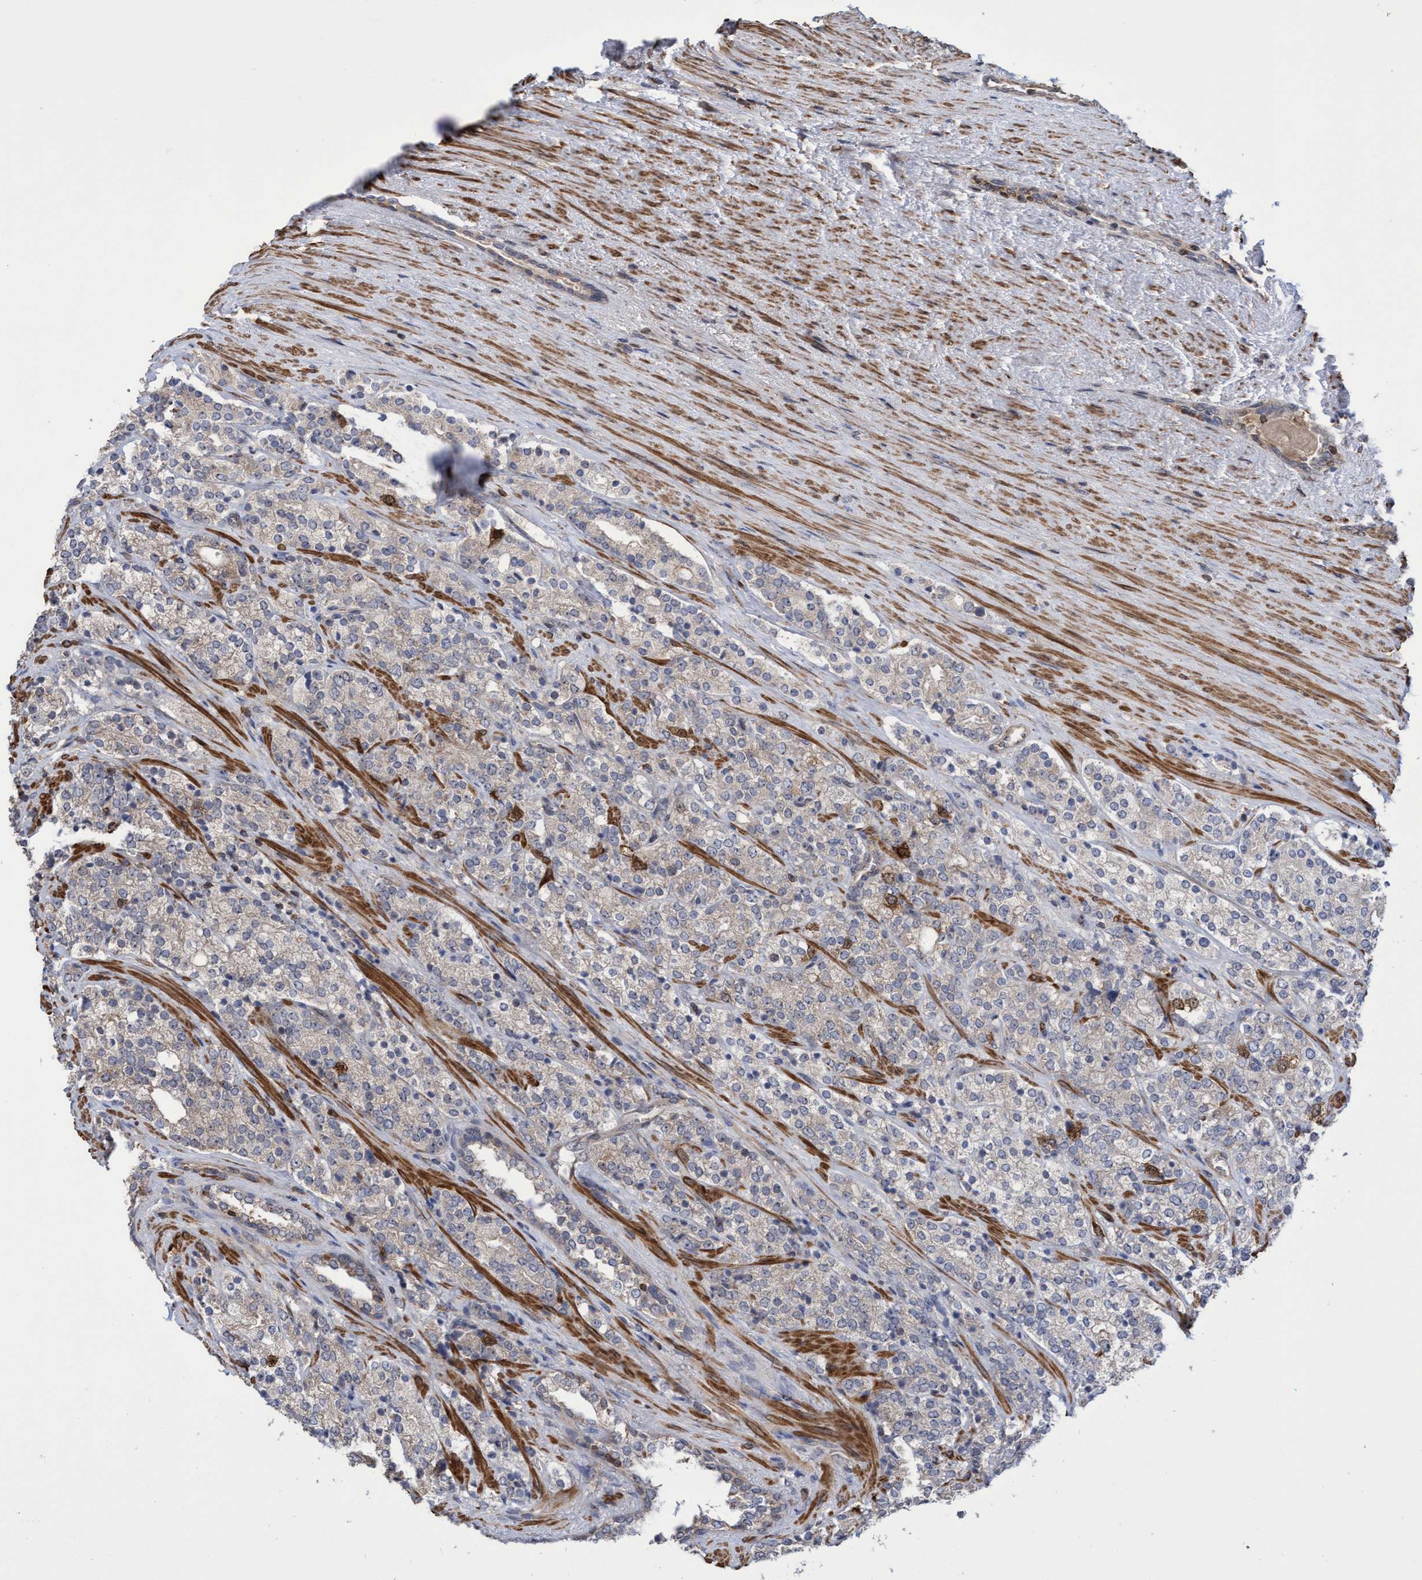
{"staining": {"intensity": "weak", "quantity": "<25%", "location": "cytoplasmic/membranous,nuclear"}, "tissue": "prostate cancer", "cell_type": "Tumor cells", "image_type": "cancer", "snomed": [{"axis": "morphology", "description": "Adenocarcinoma, High grade"}, {"axis": "topography", "description": "Prostate"}], "caption": "The immunohistochemistry histopathology image has no significant positivity in tumor cells of prostate high-grade adenocarcinoma tissue. (Brightfield microscopy of DAB immunohistochemistry at high magnification).", "gene": "SLBP", "patient": {"sex": "male", "age": 71}}